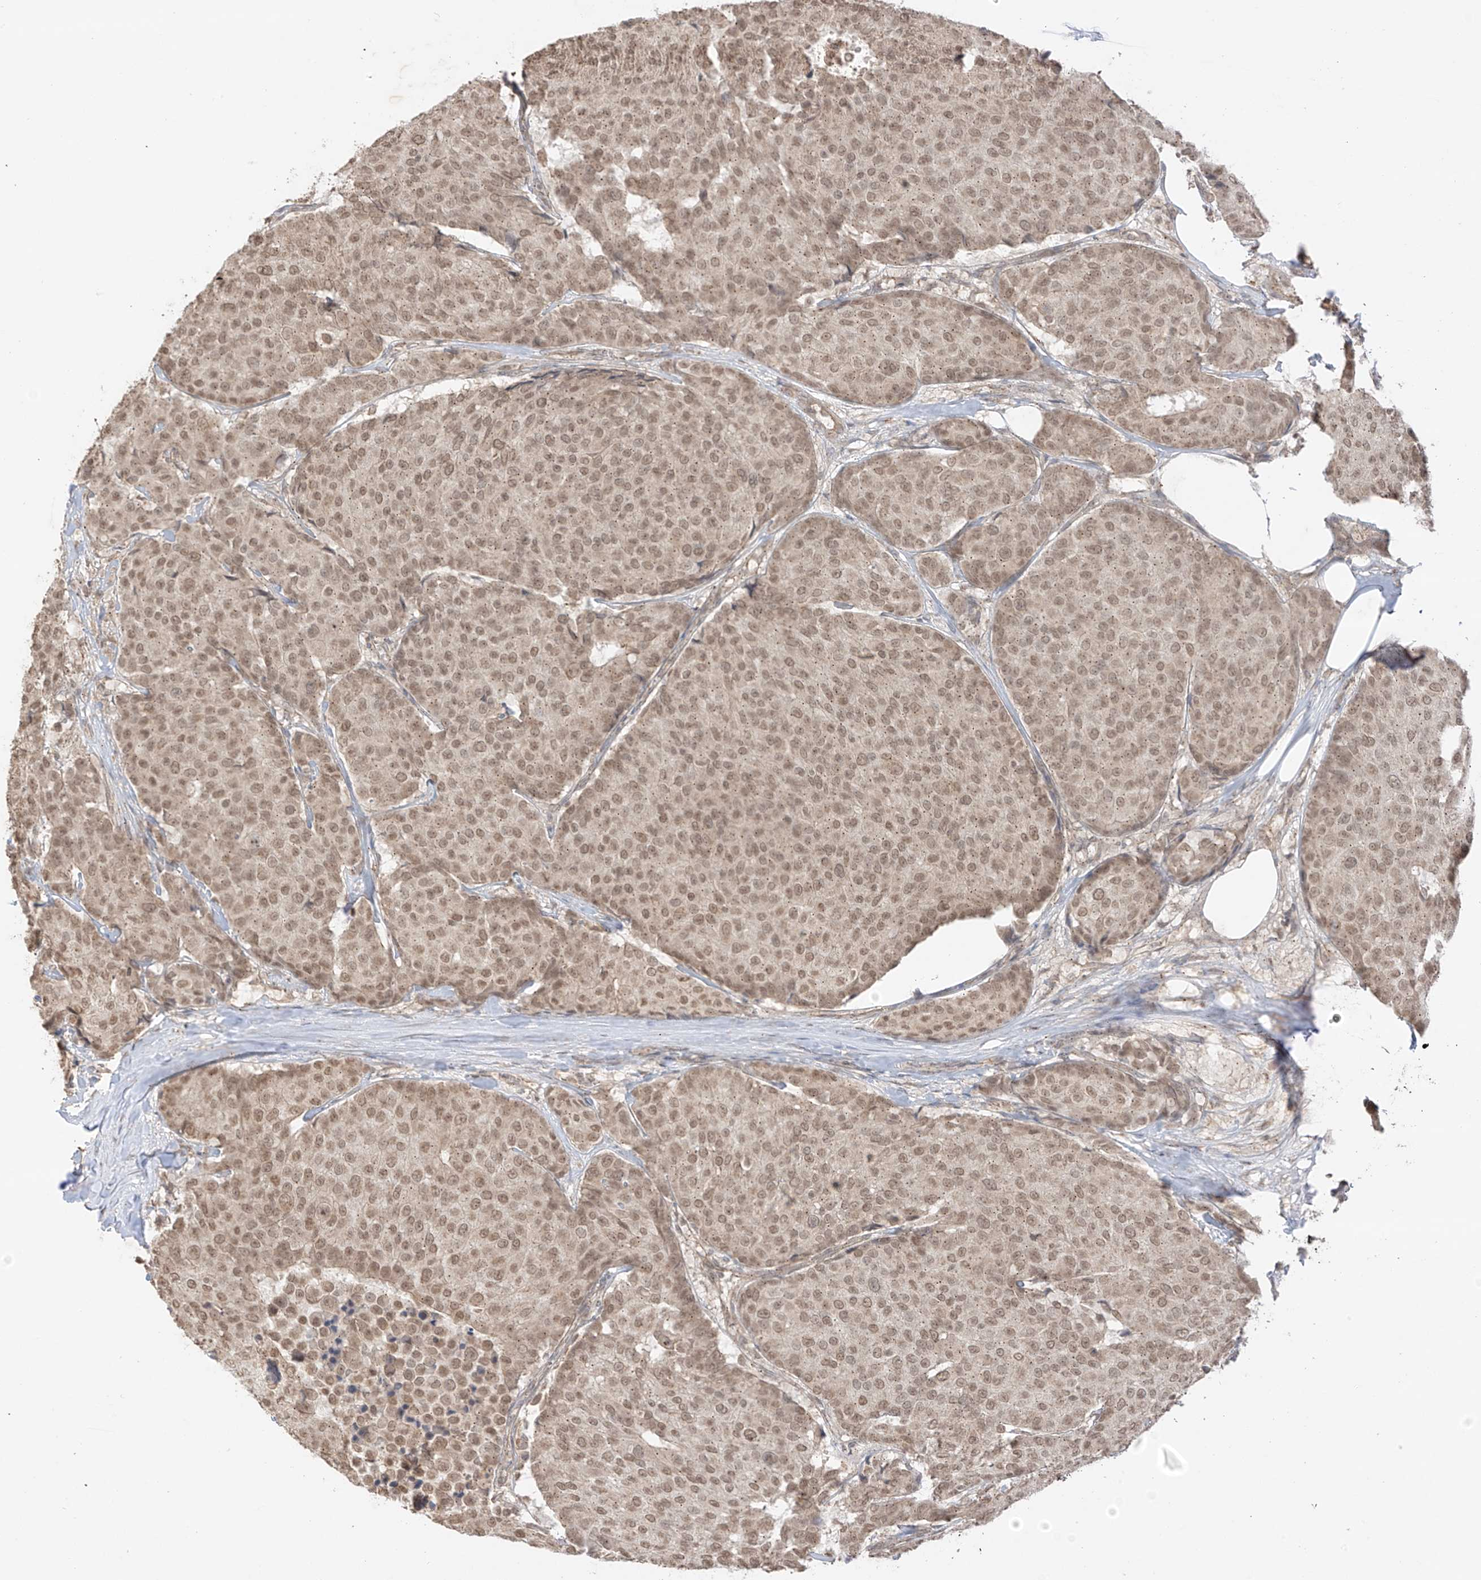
{"staining": {"intensity": "weak", "quantity": ">75%", "location": "nuclear"}, "tissue": "breast cancer", "cell_type": "Tumor cells", "image_type": "cancer", "snomed": [{"axis": "morphology", "description": "Duct carcinoma"}, {"axis": "topography", "description": "Breast"}], "caption": "A micrograph of breast infiltrating ductal carcinoma stained for a protein shows weak nuclear brown staining in tumor cells. Nuclei are stained in blue.", "gene": "N4BP3", "patient": {"sex": "female", "age": 75}}